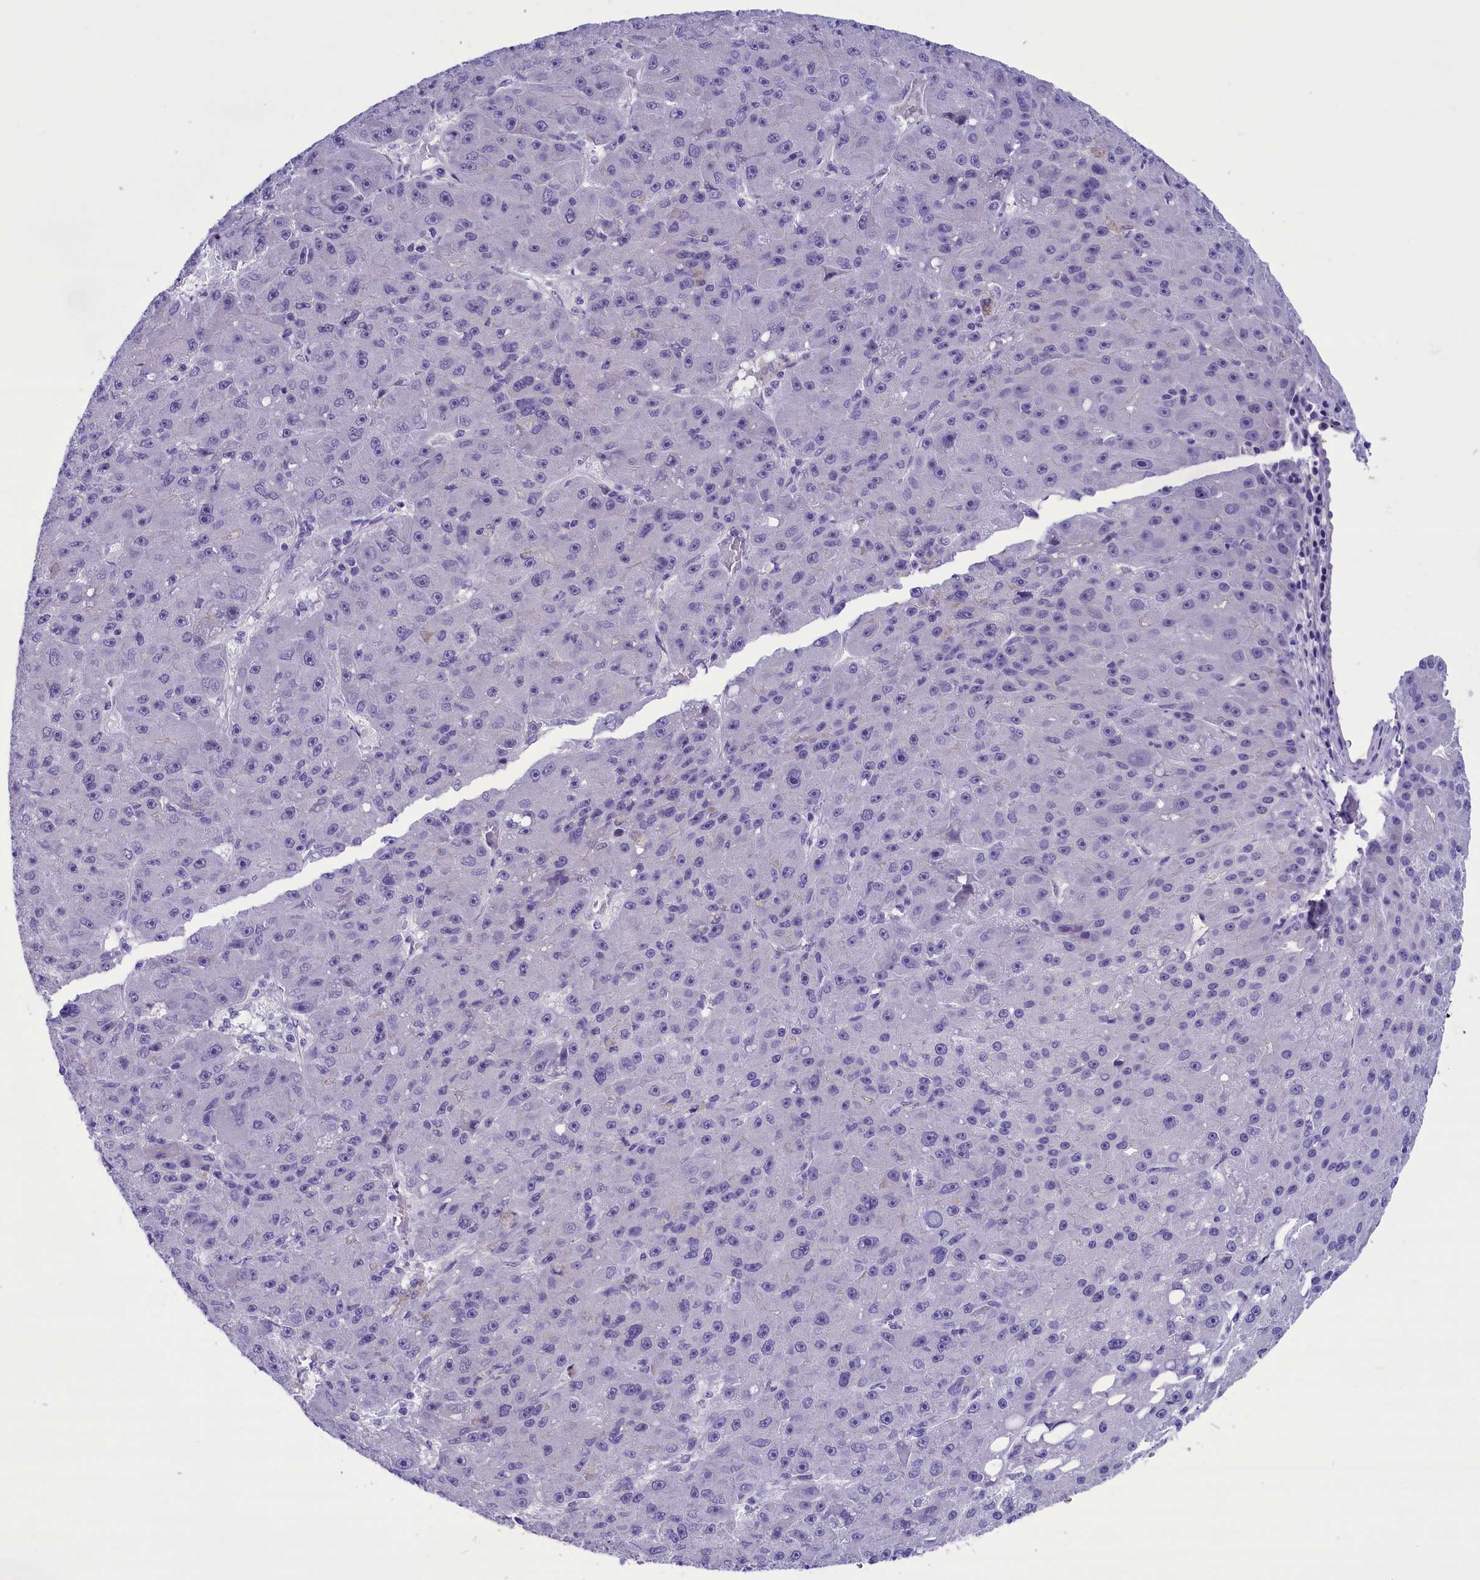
{"staining": {"intensity": "negative", "quantity": "none", "location": "none"}, "tissue": "liver cancer", "cell_type": "Tumor cells", "image_type": "cancer", "snomed": [{"axis": "morphology", "description": "Carcinoma, Hepatocellular, NOS"}, {"axis": "topography", "description": "Liver"}], "caption": "Immunohistochemistry (IHC) photomicrograph of human hepatocellular carcinoma (liver) stained for a protein (brown), which exhibits no staining in tumor cells.", "gene": "PRR15", "patient": {"sex": "male", "age": 67}}